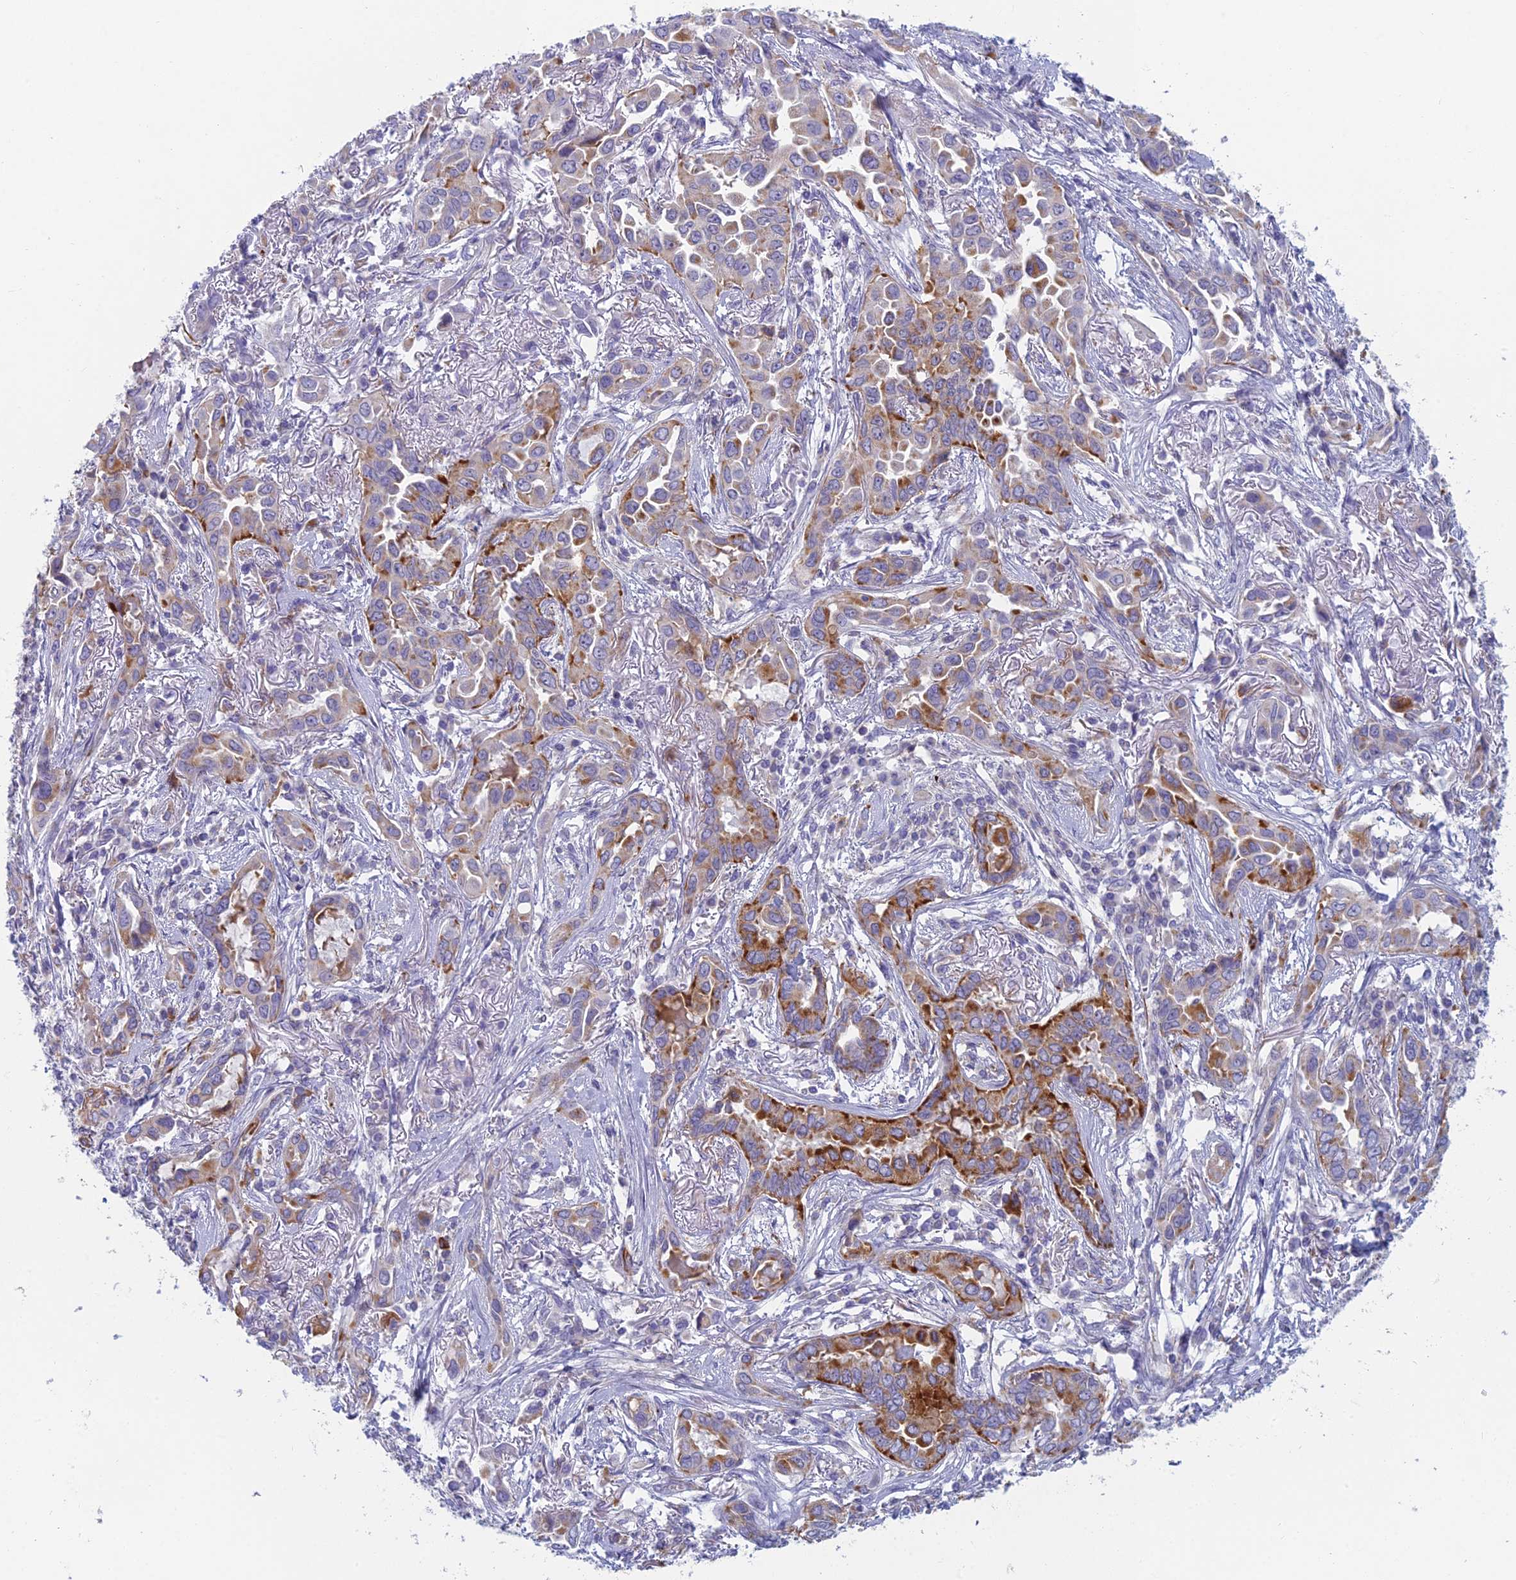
{"staining": {"intensity": "strong", "quantity": "<25%", "location": "cytoplasmic/membranous"}, "tissue": "lung cancer", "cell_type": "Tumor cells", "image_type": "cancer", "snomed": [{"axis": "morphology", "description": "Adenocarcinoma, NOS"}, {"axis": "topography", "description": "Lung"}], "caption": "Protein expression analysis of human lung cancer reveals strong cytoplasmic/membranous staining in about <25% of tumor cells. (IHC, brightfield microscopy, high magnification).", "gene": "FERD3L", "patient": {"sex": "female", "age": 76}}